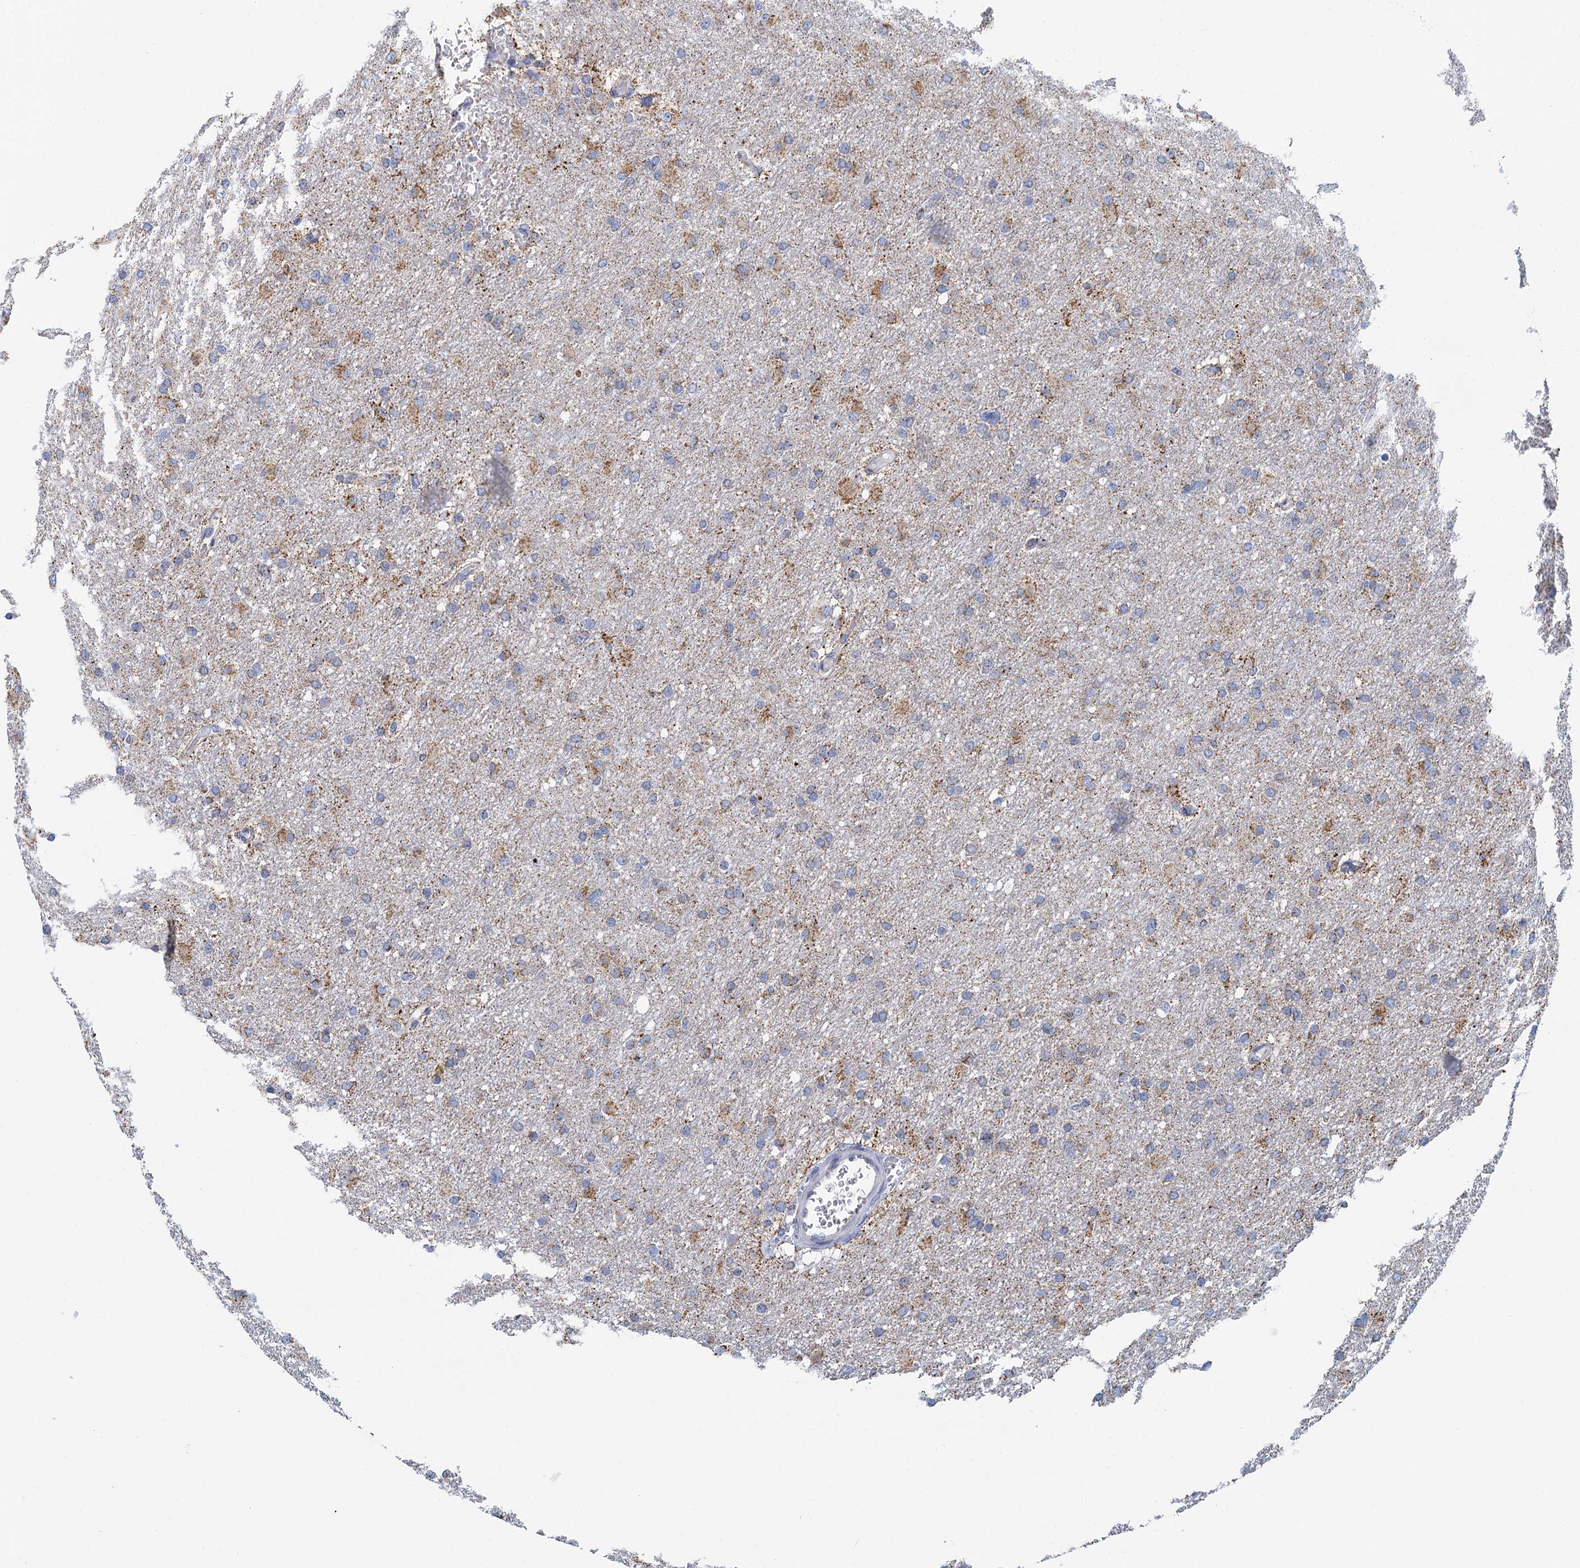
{"staining": {"intensity": "weak", "quantity": "<25%", "location": "cytoplasmic/membranous"}, "tissue": "glioma", "cell_type": "Tumor cells", "image_type": "cancer", "snomed": [{"axis": "morphology", "description": "Glioma, malignant, High grade"}, {"axis": "topography", "description": "Cerebral cortex"}], "caption": "Image shows no significant protein staining in tumor cells of glioma.", "gene": "CCP110", "patient": {"sex": "female", "age": 36}}